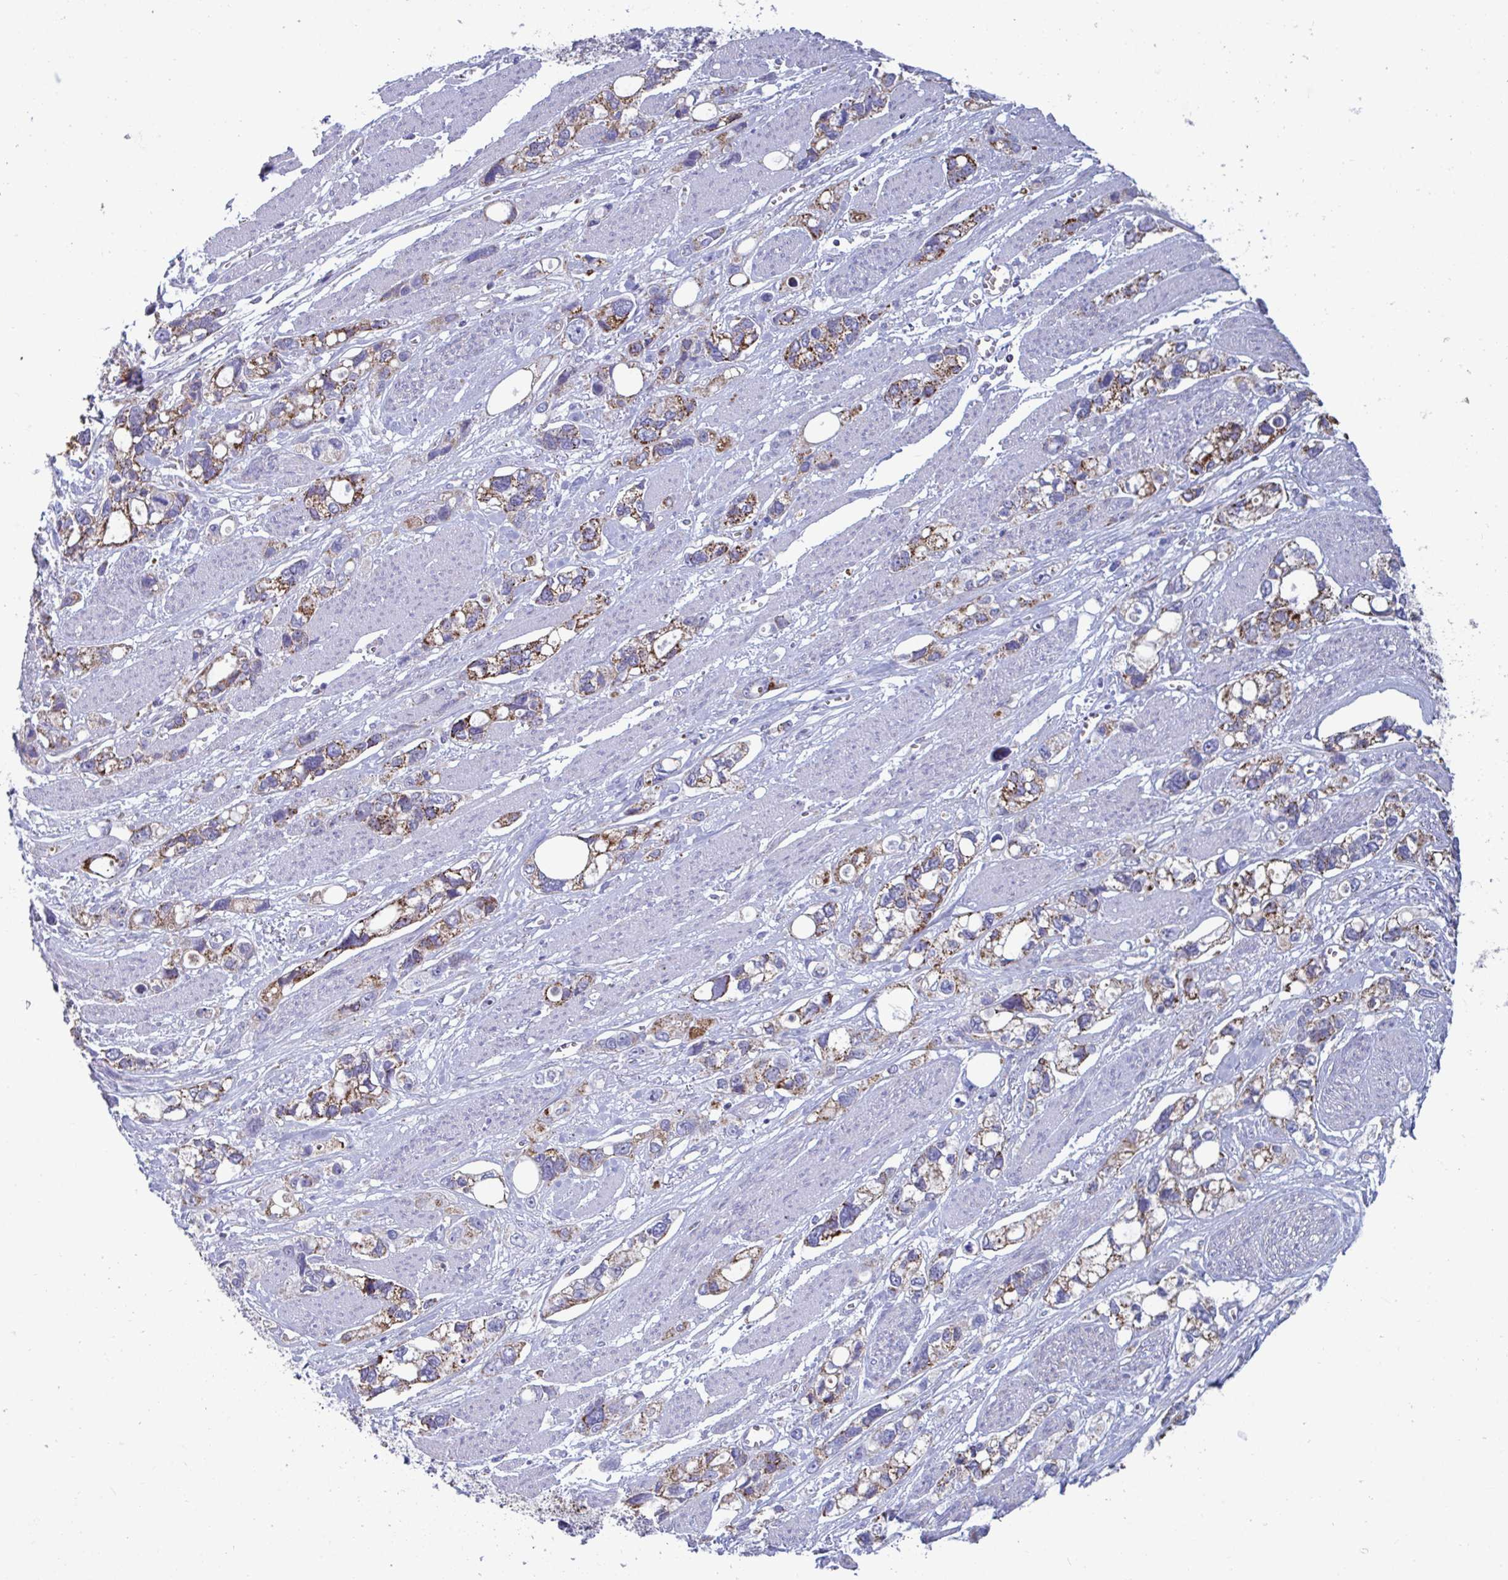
{"staining": {"intensity": "moderate", "quantity": ">75%", "location": "cytoplasmic/membranous"}, "tissue": "stomach cancer", "cell_type": "Tumor cells", "image_type": "cancer", "snomed": [{"axis": "morphology", "description": "Adenocarcinoma, NOS"}, {"axis": "topography", "description": "Stomach, upper"}], "caption": "Stomach cancer (adenocarcinoma) stained with immunohistochemistry exhibits moderate cytoplasmic/membranous staining in about >75% of tumor cells. The protein is shown in brown color, while the nuclei are stained blue.", "gene": "BCAT2", "patient": {"sex": "female", "age": 81}}